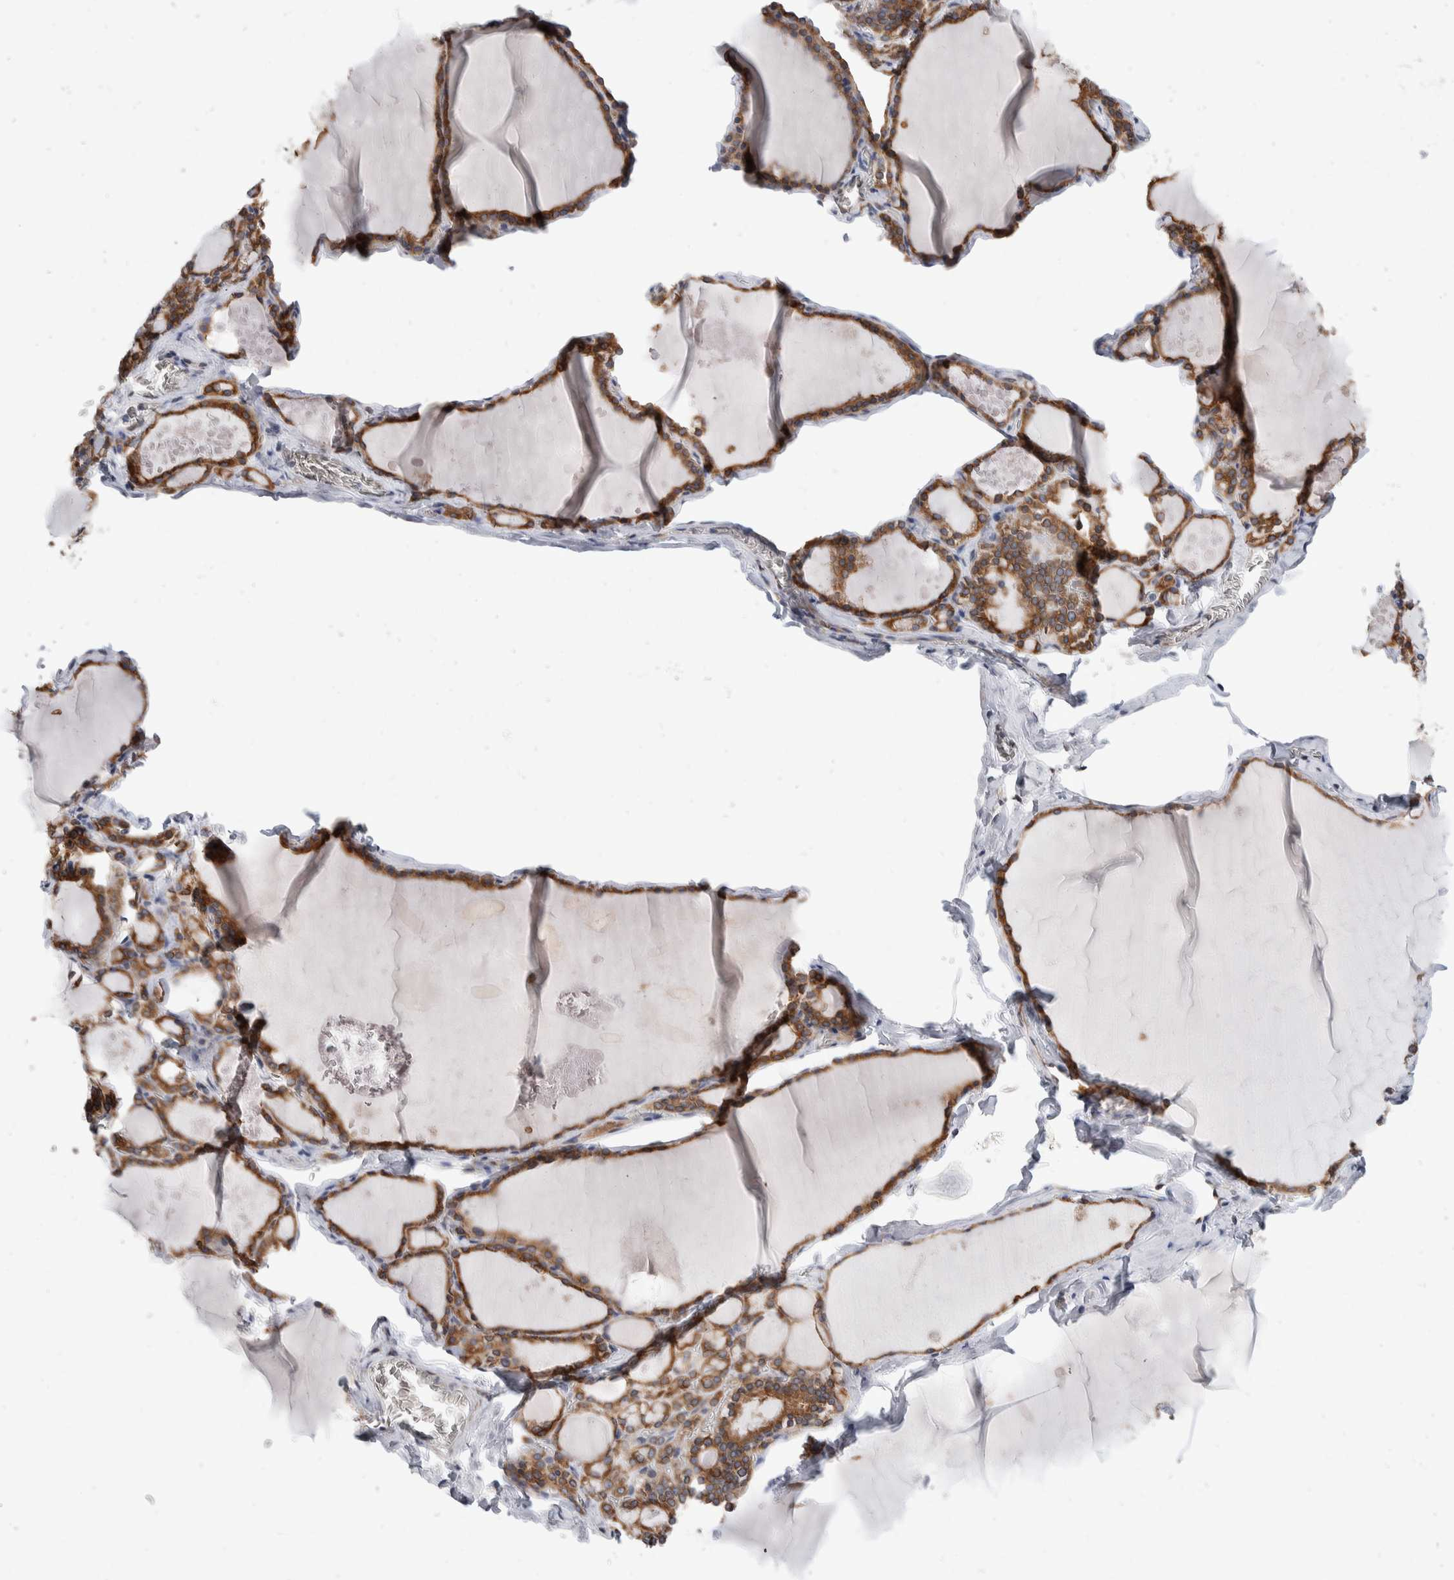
{"staining": {"intensity": "strong", "quantity": ">75%", "location": "cytoplasmic/membranous"}, "tissue": "thyroid gland", "cell_type": "Glandular cells", "image_type": "normal", "snomed": [{"axis": "morphology", "description": "Normal tissue, NOS"}, {"axis": "topography", "description": "Thyroid gland"}], "caption": "Immunohistochemistry of unremarkable thyroid gland exhibits high levels of strong cytoplasmic/membranous expression in approximately >75% of glandular cells.", "gene": "TMEM245", "patient": {"sex": "male", "age": 56}}